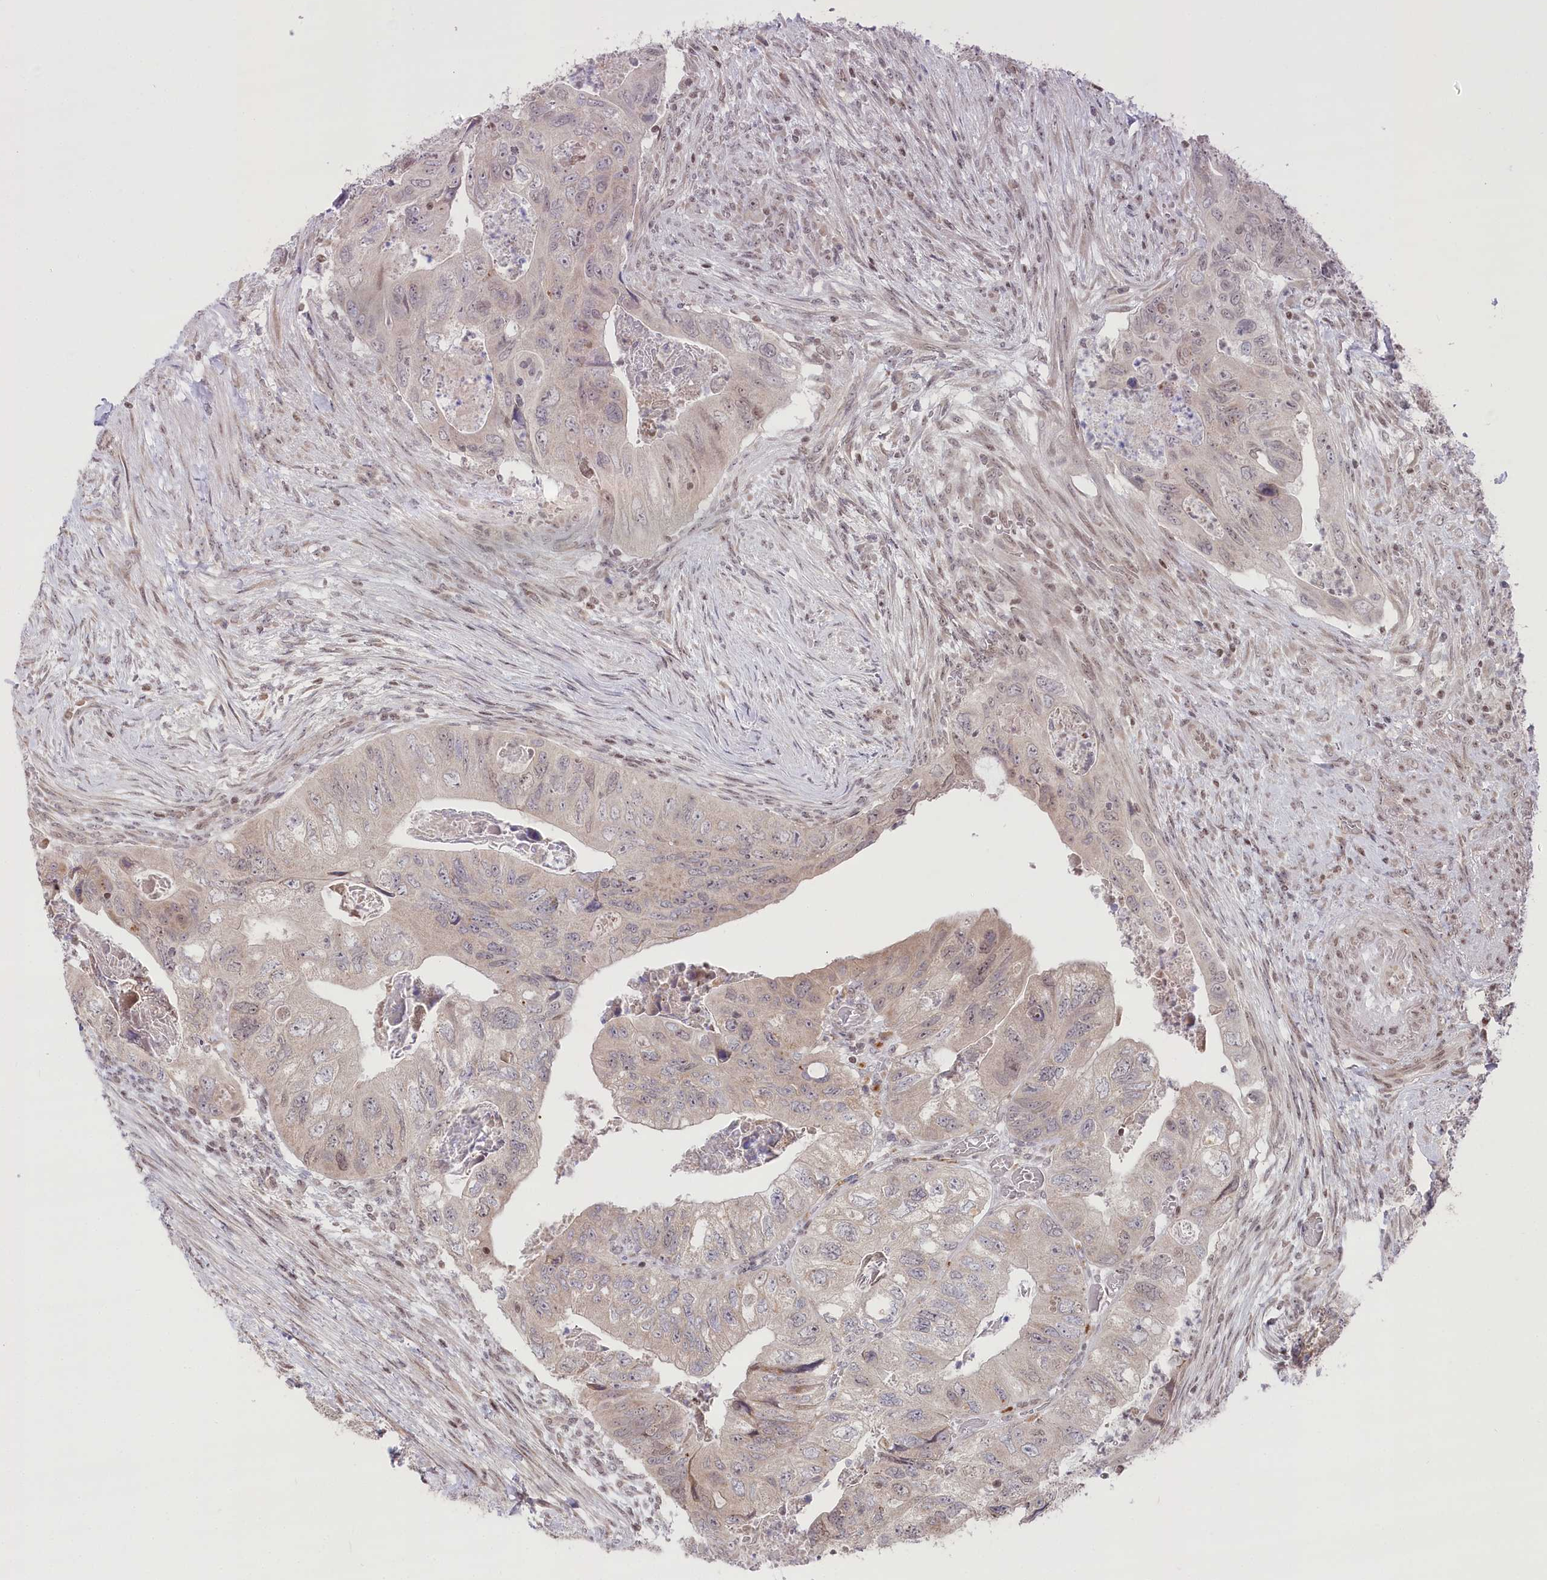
{"staining": {"intensity": "weak", "quantity": "25%-75%", "location": "nuclear"}, "tissue": "colorectal cancer", "cell_type": "Tumor cells", "image_type": "cancer", "snomed": [{"axis": "morphology", "description": "Adenocarcinoma, NOS"}, {"axis": "topography", "description": "Rectum"}], "caption": "High-magnification brightfield microscopy of colorectal cancer (adenocarcinoma) stained with DAB (3,3'-diaminobenzidine) (brown) and counterstained with hematoxylin (blue). tumor cells exhibit weak nuclear staining is identified in about25%-75% of cells.", "gene": "CGGBP1", "patient": {"sex": "male", "age": 63}}